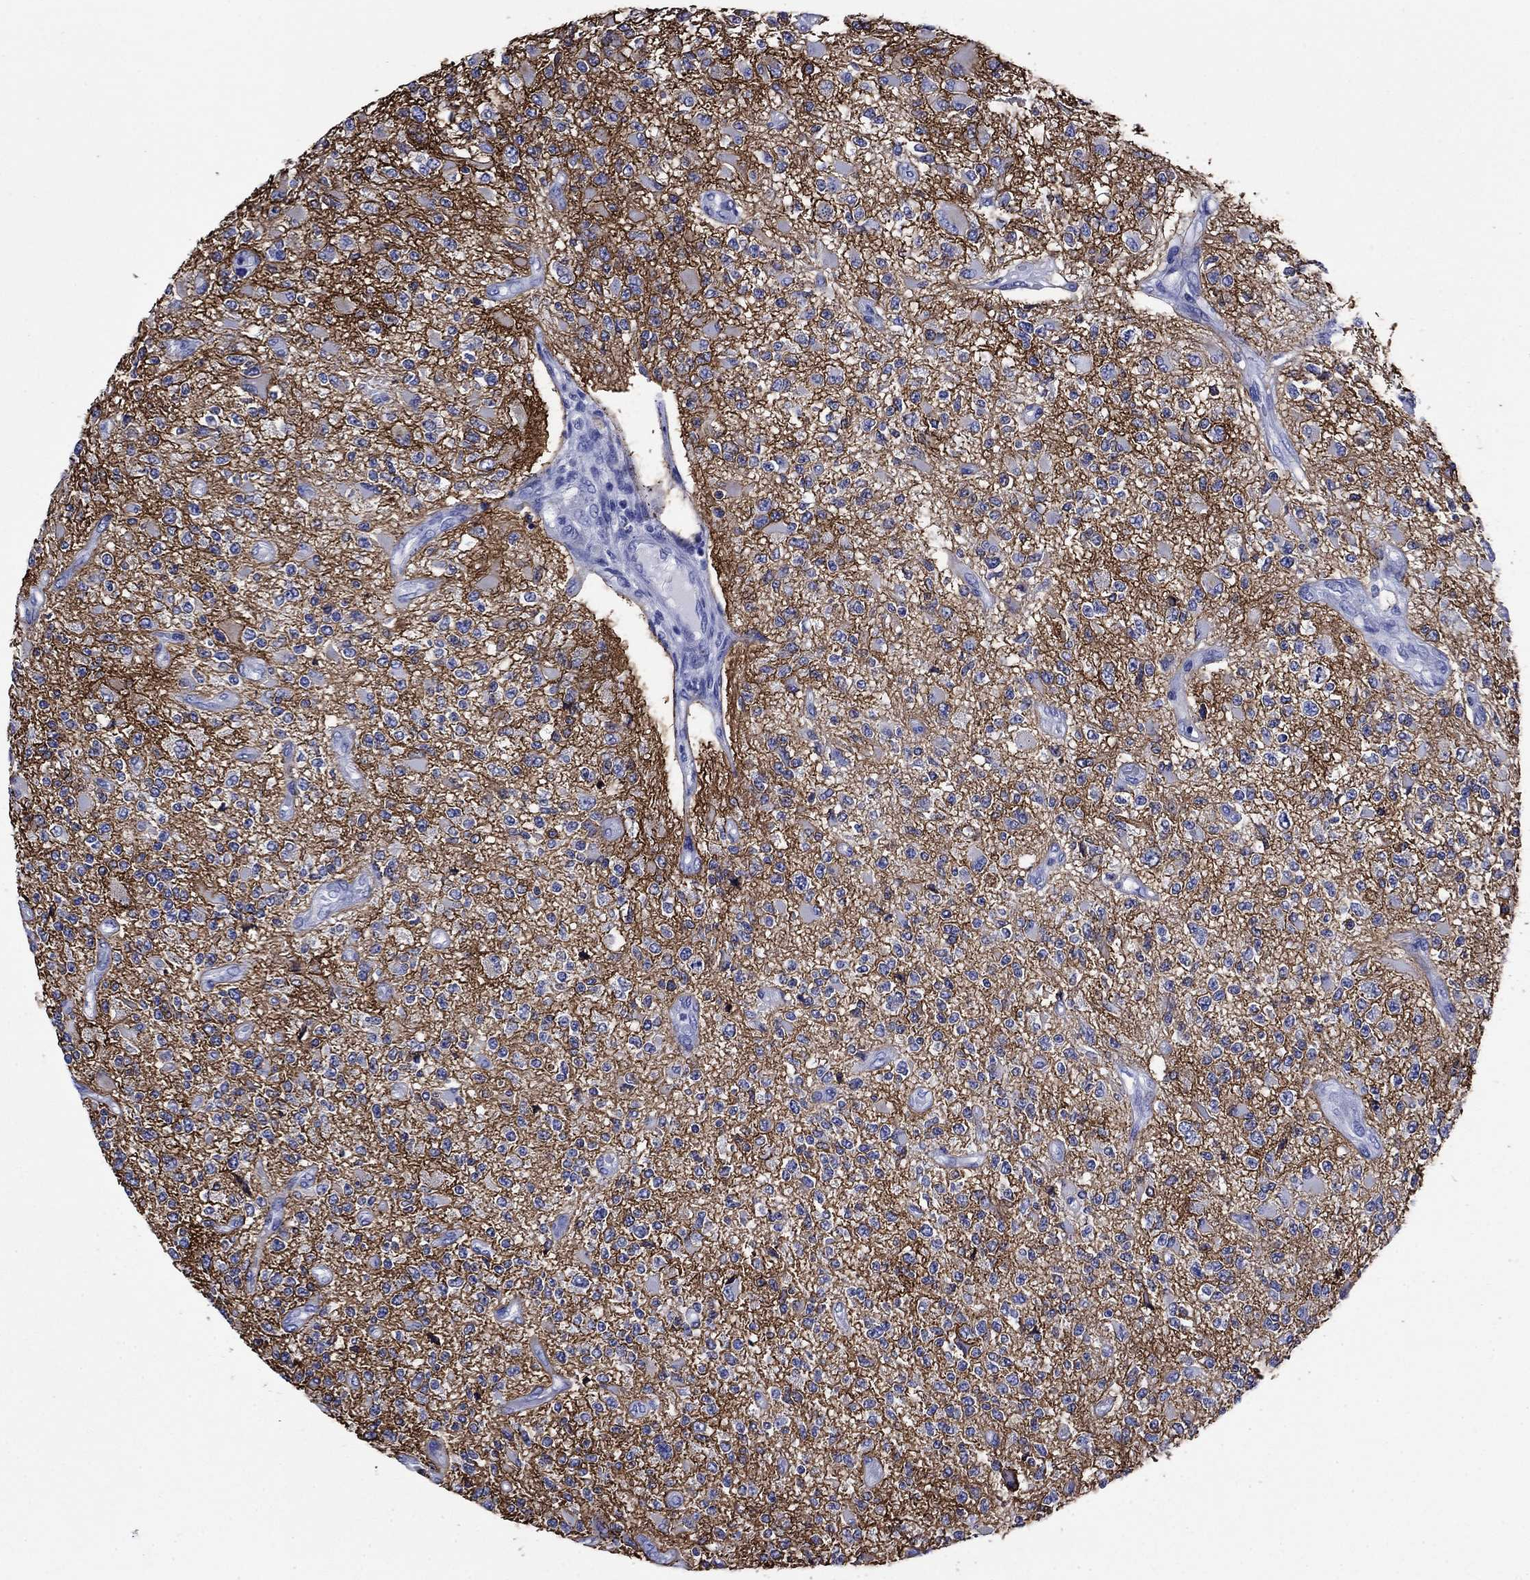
{"staining": {"intensity": "negative", "quantity": "none", "location": "none"}, "tissue": "glioma", "cell_type": "Tumor cells", "image_type": "cancer", "snomed": [{"axis": "morphology", "description": "Glioma, malignant, High grade"}, {"axis": "topography", "description": "Brain"}], "caption": "Glioma was stained to show a protein in brown. There is no significant expression in tumor cells.", "gene": "SLC1A2", "patient": {"sex": "female", "age": 63}}